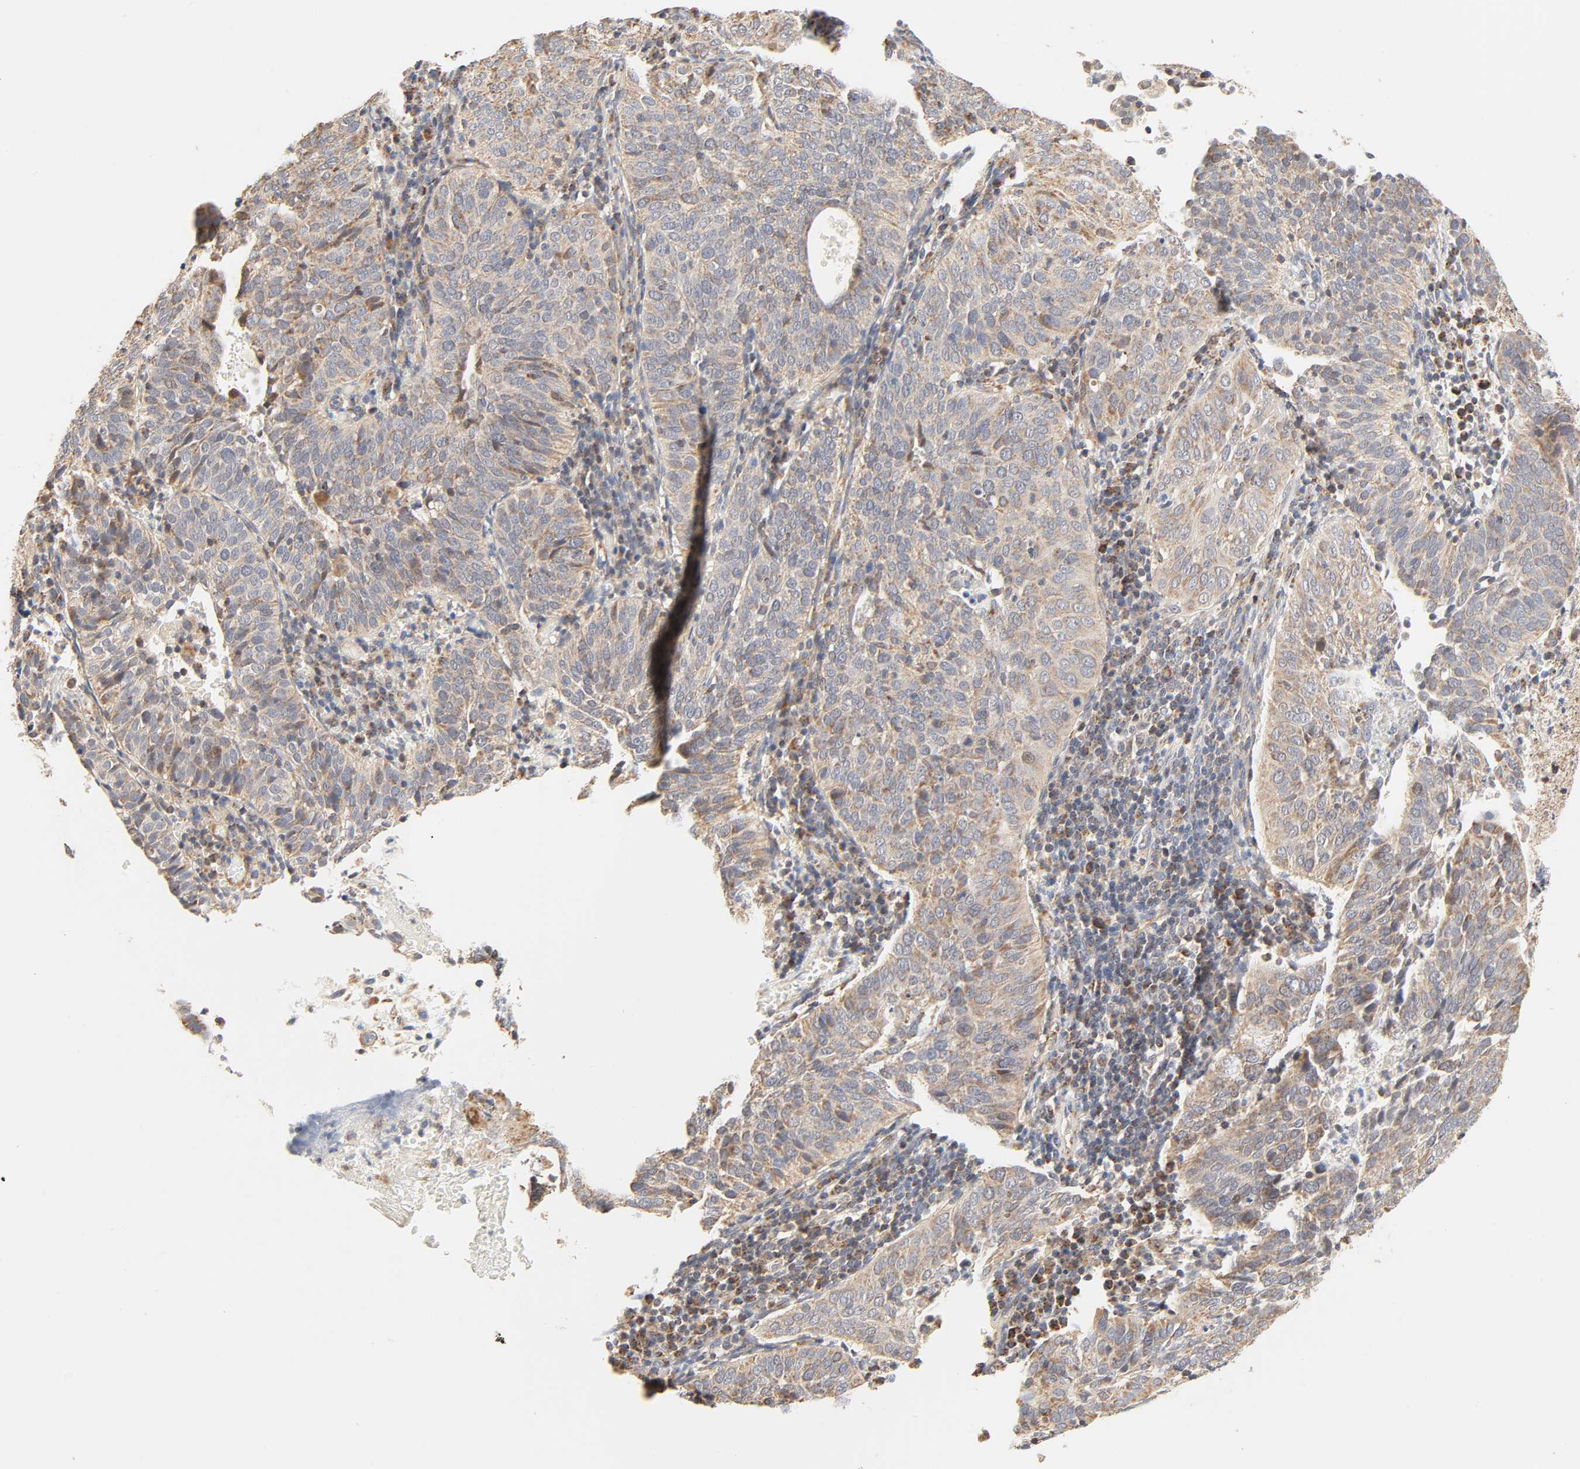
{"staining": {"intensity": "moderate", "quantity": ">75%", "location": "cytoplasmic/membranous"}, "tissue": "cervical cancer", "cell_type": "Tumor cells", "image_type": "cancer", "snomed": [{"axis": "morphology", "description": "Squamous cell carcinoma, NOS"}, {"axis": "topography", "description": "Cervix"}], "caption": "Immunohistochemical staining of human squamous cell carcinoma (cervical) shows medium levels of moderate cytoplasmic/membranous protein staining in about >75% of tumor cells.", "gene": "ZMAT5", "patient": {"sex": "female", "age": 39}}